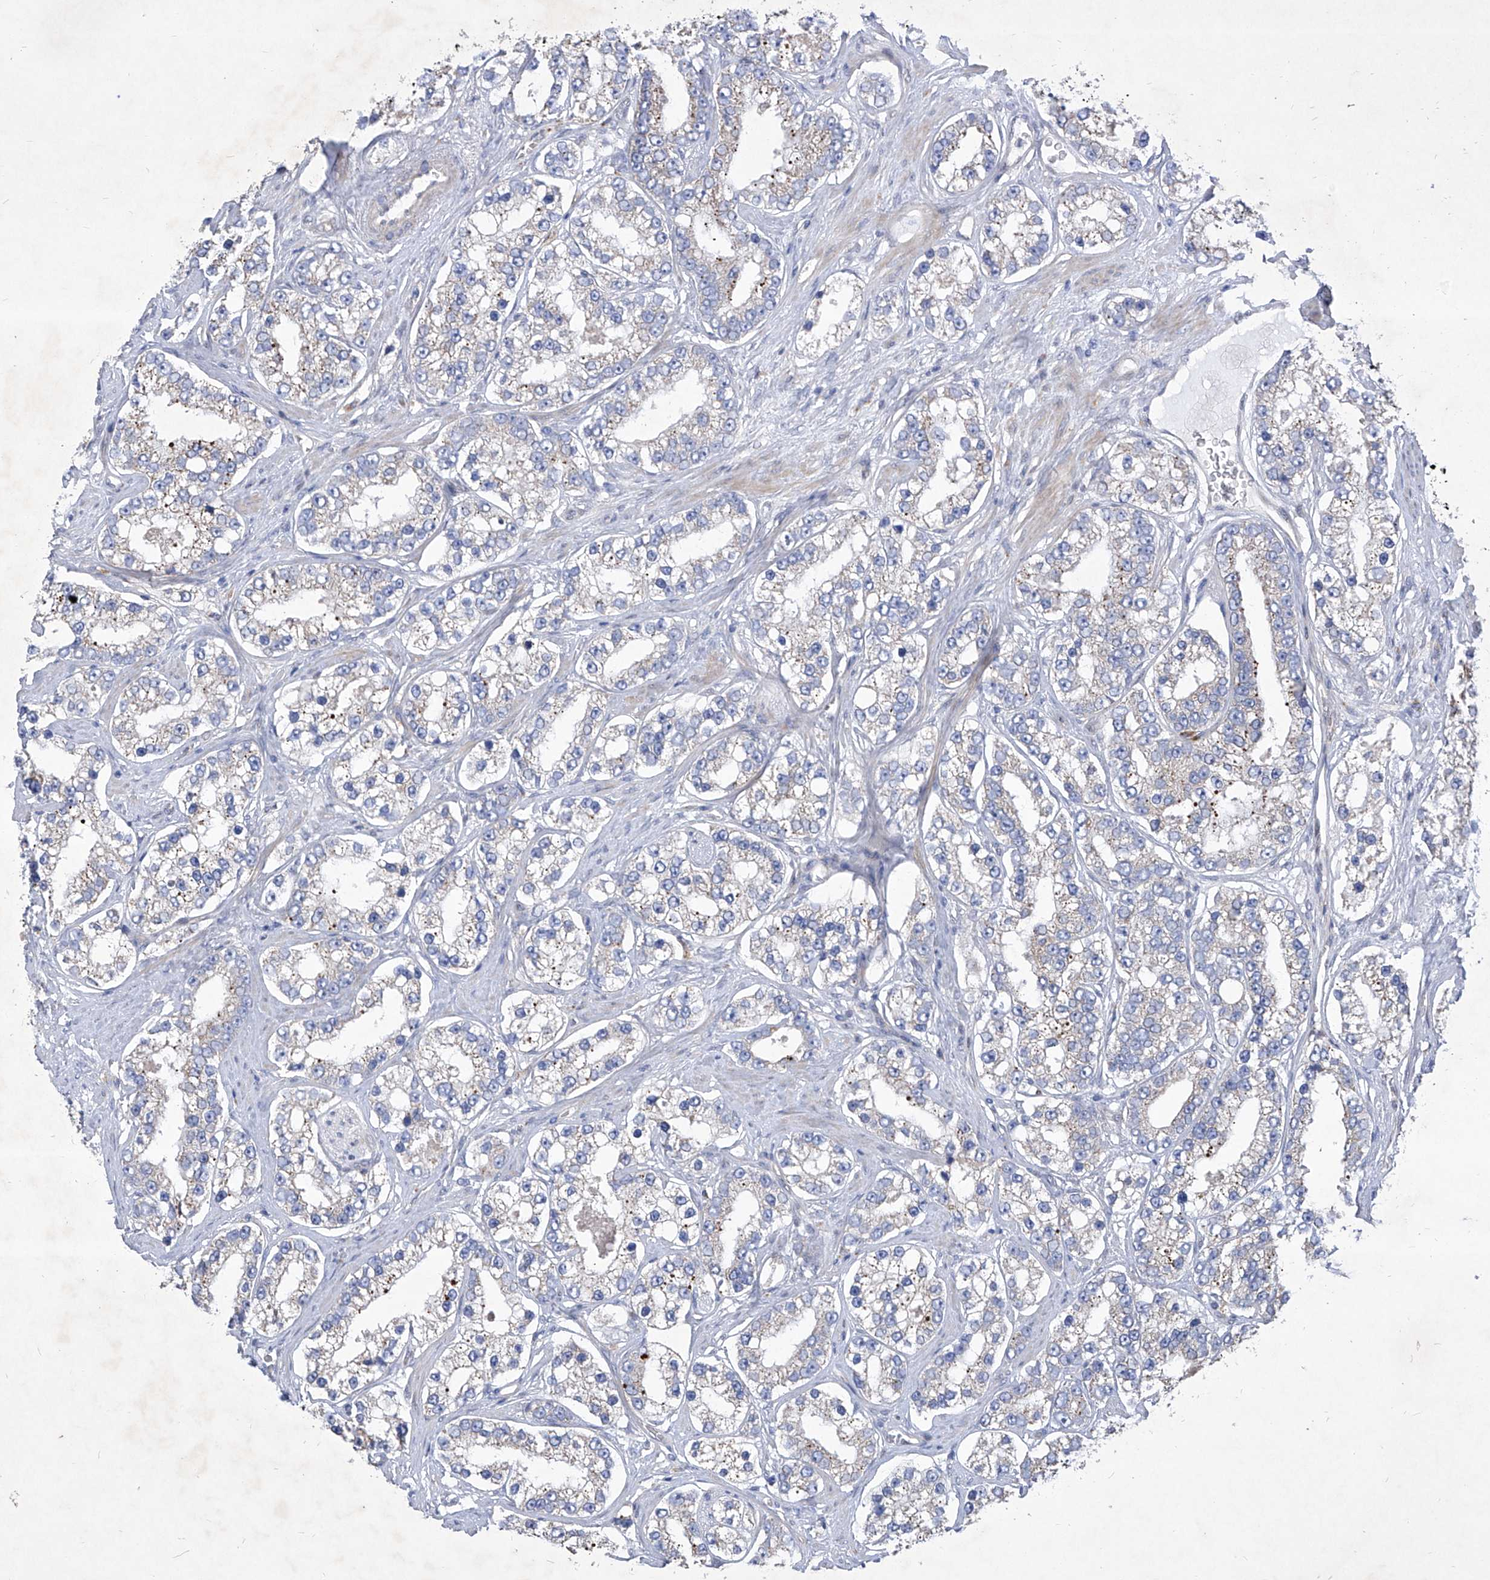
{"staining": {"intensity": "negative", "quantity": "none", "location": "none"}, "tissue": "prostate cancer", "cell_type": "Tumor cells", "image_type": "cancer", "snomed": [{"axis": "morphology", "description": "Normal tissue, NOS"}, {"axis": "morphology", "description": "Adenocarcinoma, High grade"}, {"axis": "topography", "description": "Prostate"}], "caption": "Immunohistochemical staining of human high-grade adenocarcinoma (prostate) exhibits no significant staining in tumor cells.", "gene": "COQ3", "patient": {"sex": "male", "age": 83}}